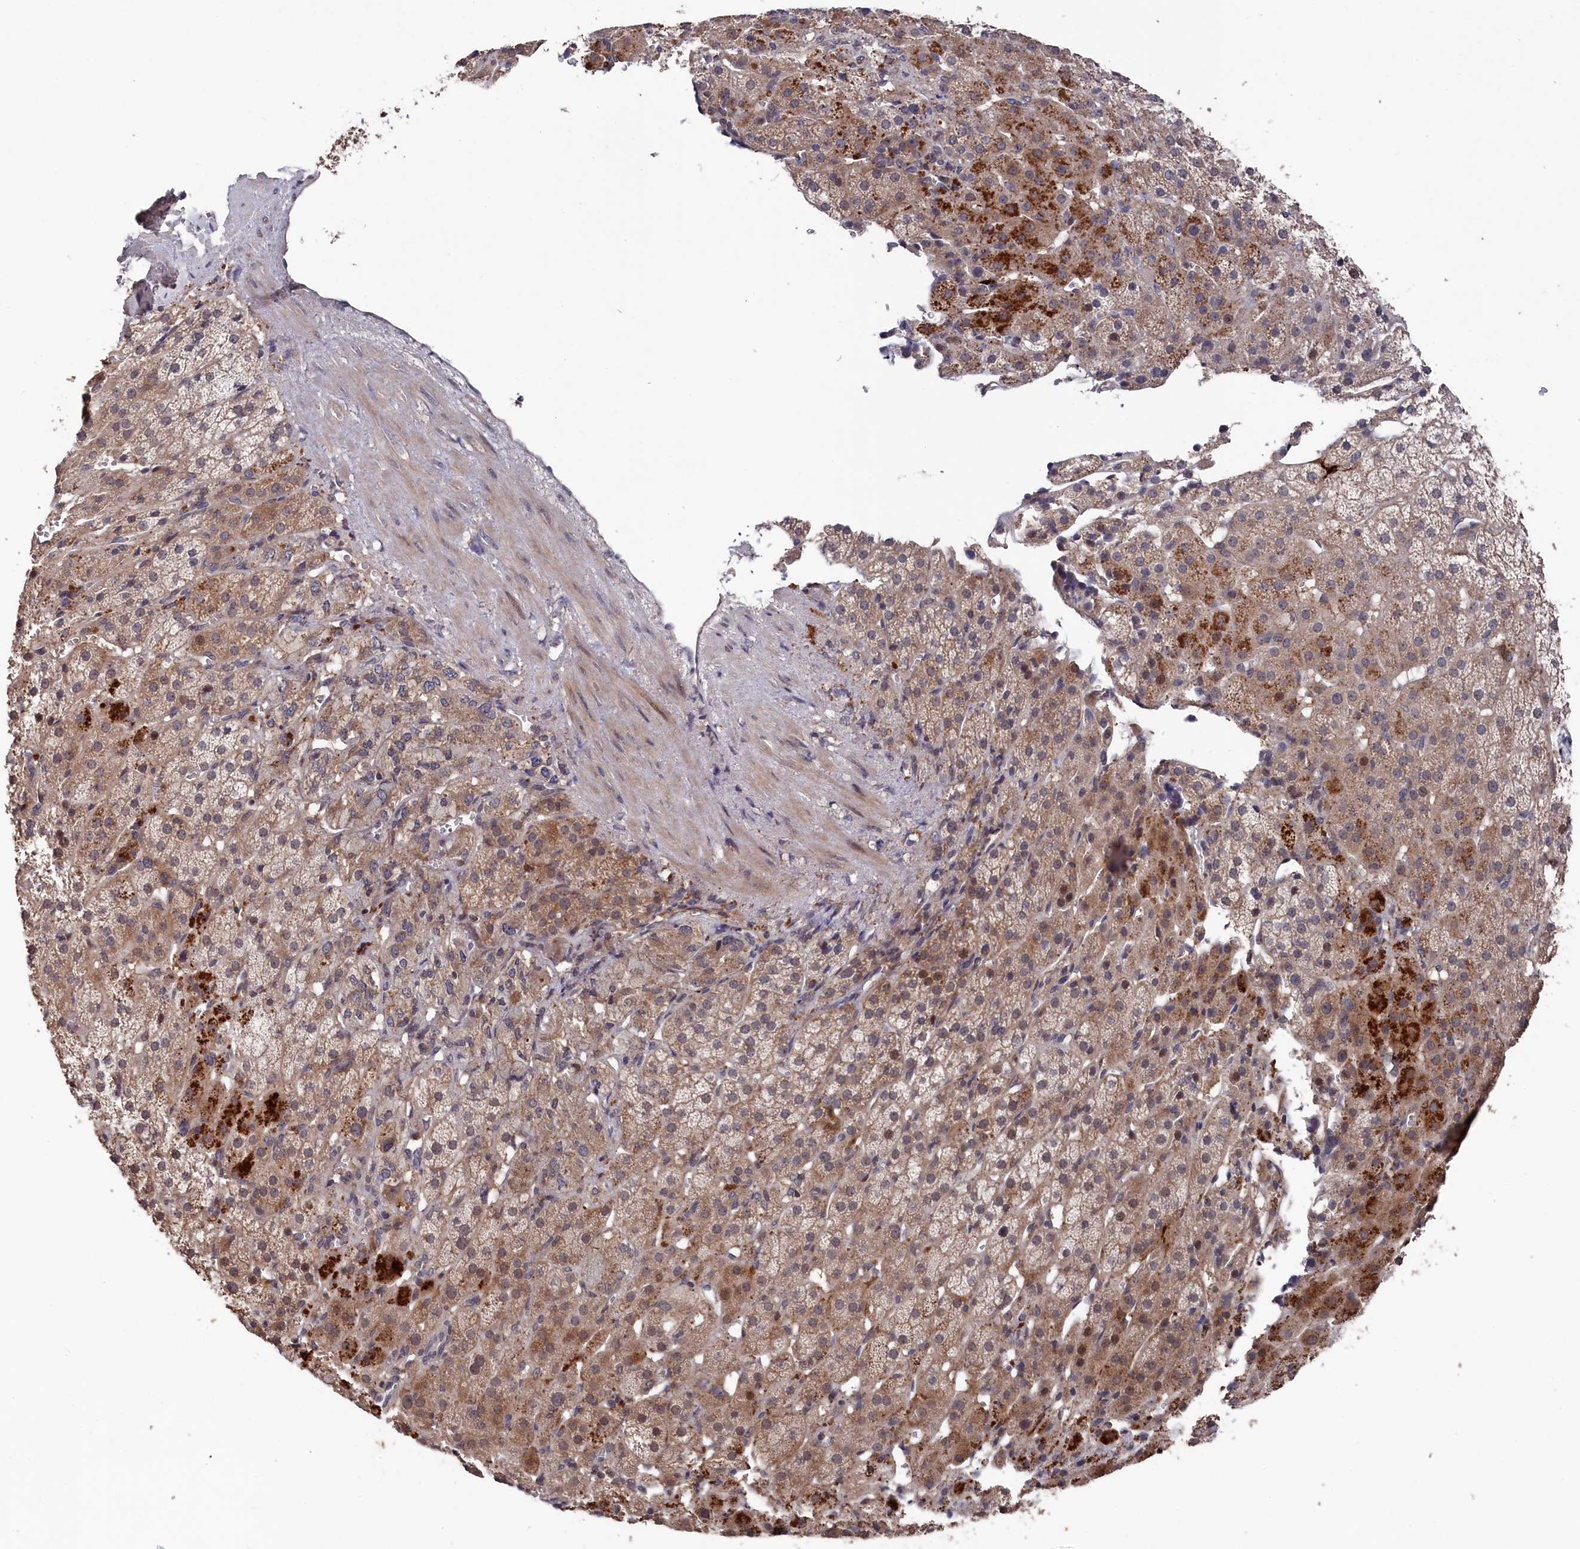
{"staining": {"intensity": "moderate", "quantity": "25%-75%", "location": "cytoplasmic/membranous,nuclear"}, "tissue": "adrenal gland", "cell_type": "Glandular cells", "image_type": "normal", "snomed": [{"axis": "morphology", "description": "Normal tissue, NOS"}, {"axis": "topography", "description": "Adrenal gland"}], "caption": "A medium amount of moderate cytoplasmic/membranous,nuclear staining is seen in approximately 25%-75% of glandular cells in benign adrenal gland. The protein is stained brown, and the nuclei are stained in blue (DAB IHC with brightfield microscopy, high magnification).", "gene": "TMC5", "patient": {"sex": "female", "age": 57}}